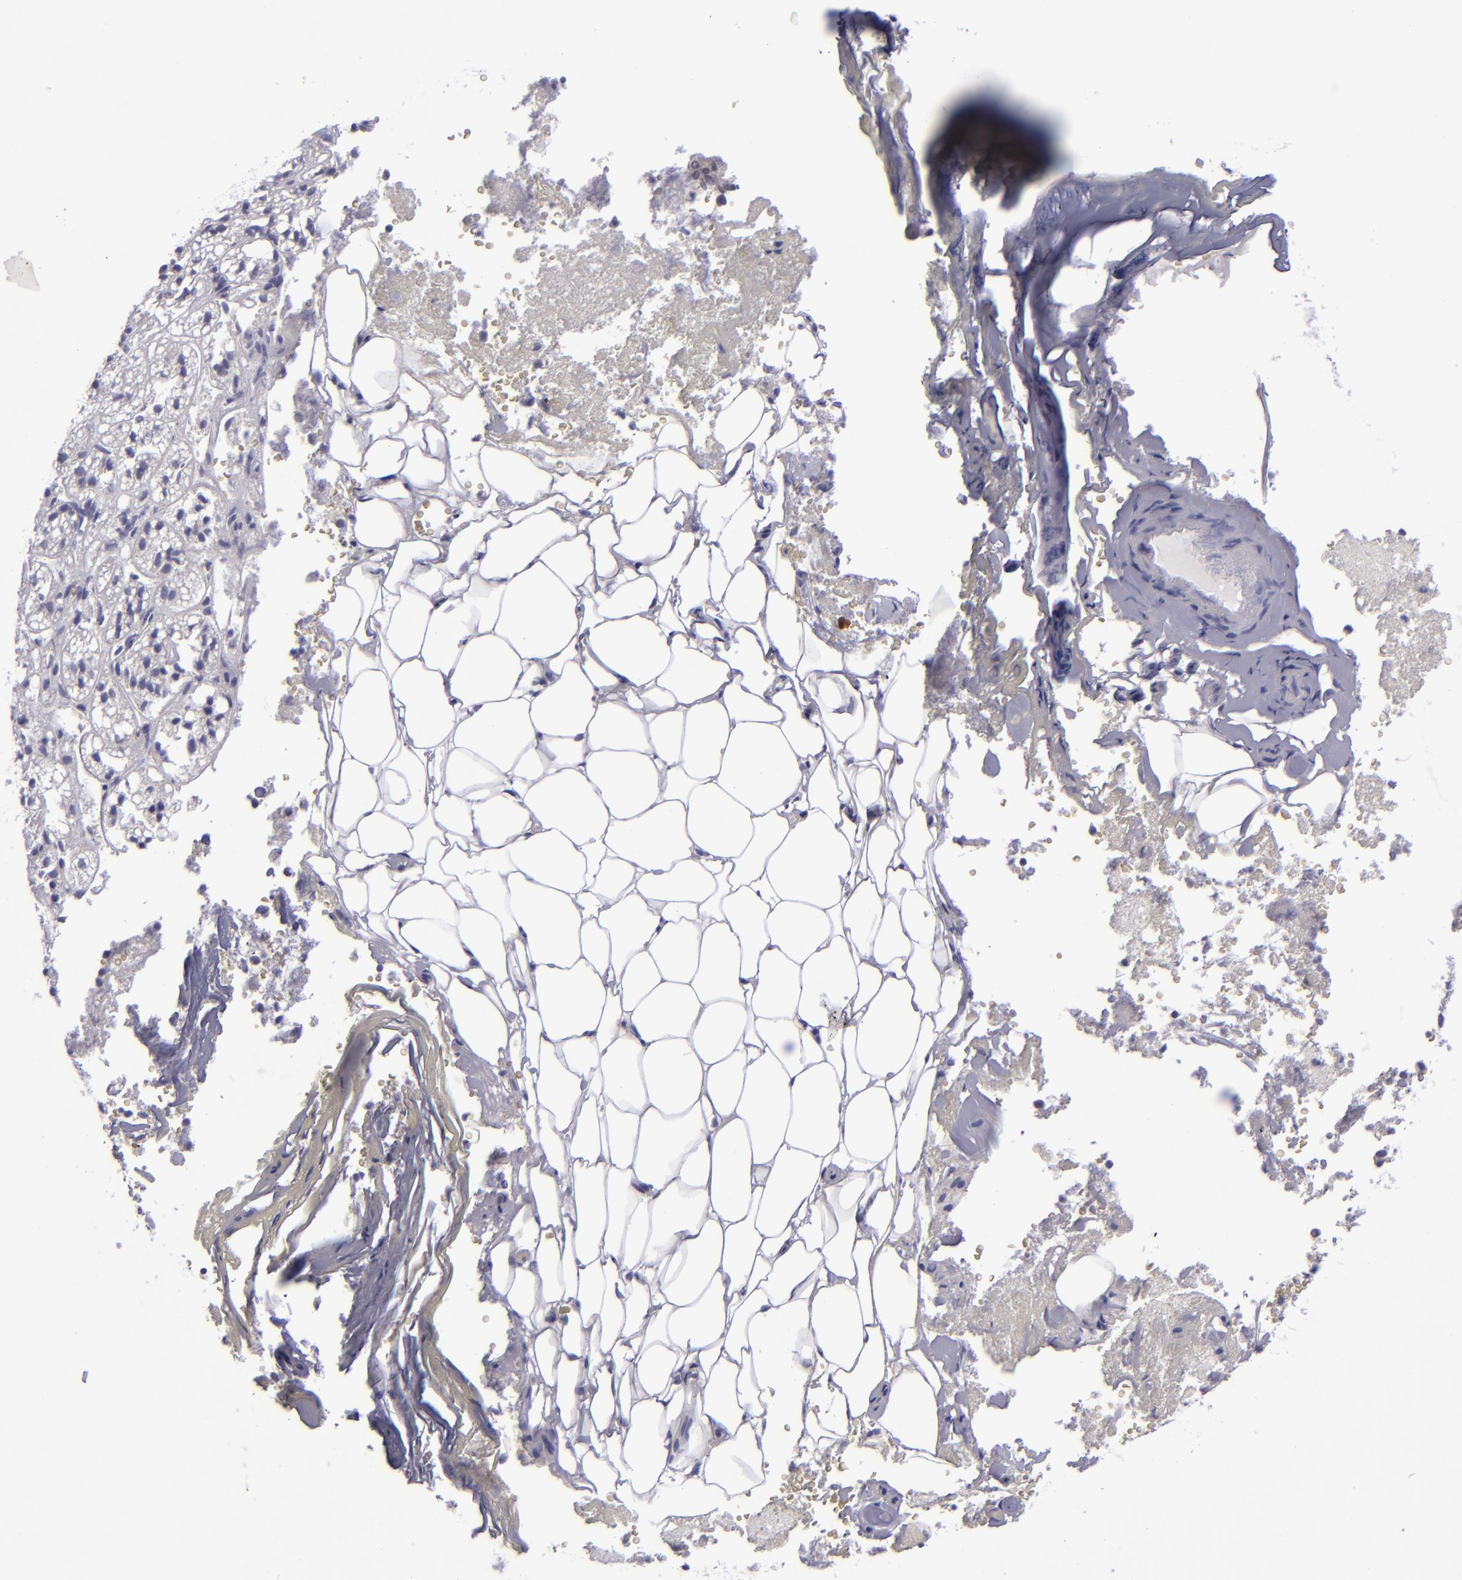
{"staining": {"intensity": "negative", "quantity": "none", "location": "none"}, "tissue": "adrenal gland", "cell_type": "Glandular cells", "image_type": "normal", "snomed": [{"axis": "morphology", "description": "Normal tissue, NOS"}, {"axis": "topography", "description": "Adrenal gland"}], "caption": "Micrograph shows no significant protein staining in glandular cells of unremarkable adrenal gland.", "gene": "POU2F2", "patient": {"sex": "female", "age": 71}}